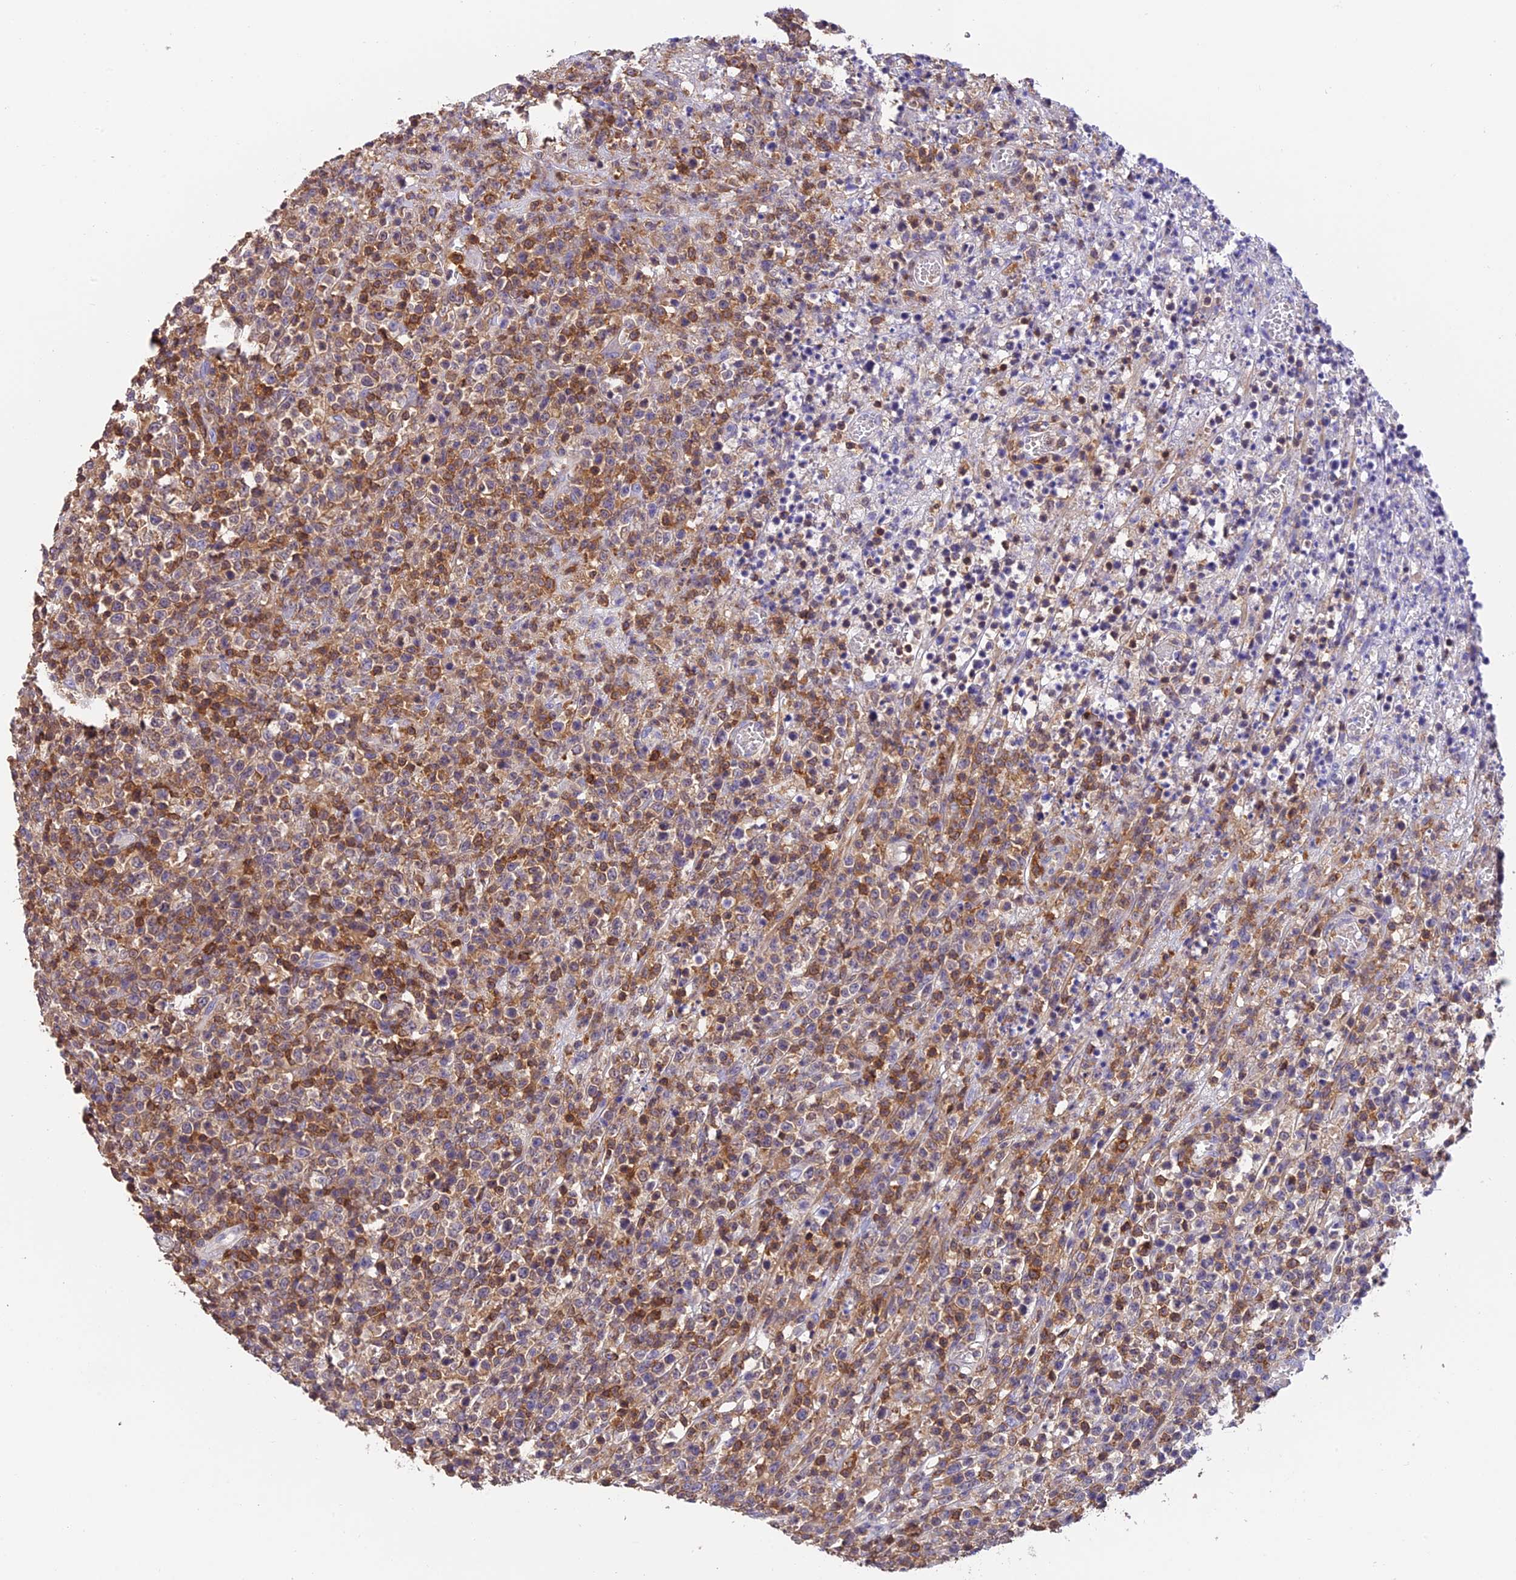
{"staining": {"intensity": "moderate", "quantity": "25%-75%", "location": "cytoplasmic/membranous"}, "tissue": "lymphoma", "cell_type": "Tumor cells", "image_type": "cancer", "snomed": [{"axis": "morphology", "description": "Malignant lymphoma, non-Hodgkin's type, High grade"}, {"axis": "topography", "description": "Colon"}], "caption": "Lymphoma stained with a brown dye demonstrates moderate cytoplasmic/membranous positive positivity in about 25%-75% of tumor cells.", "gene": "LPXN", "patient": {"sex": "female", "age": 53}}